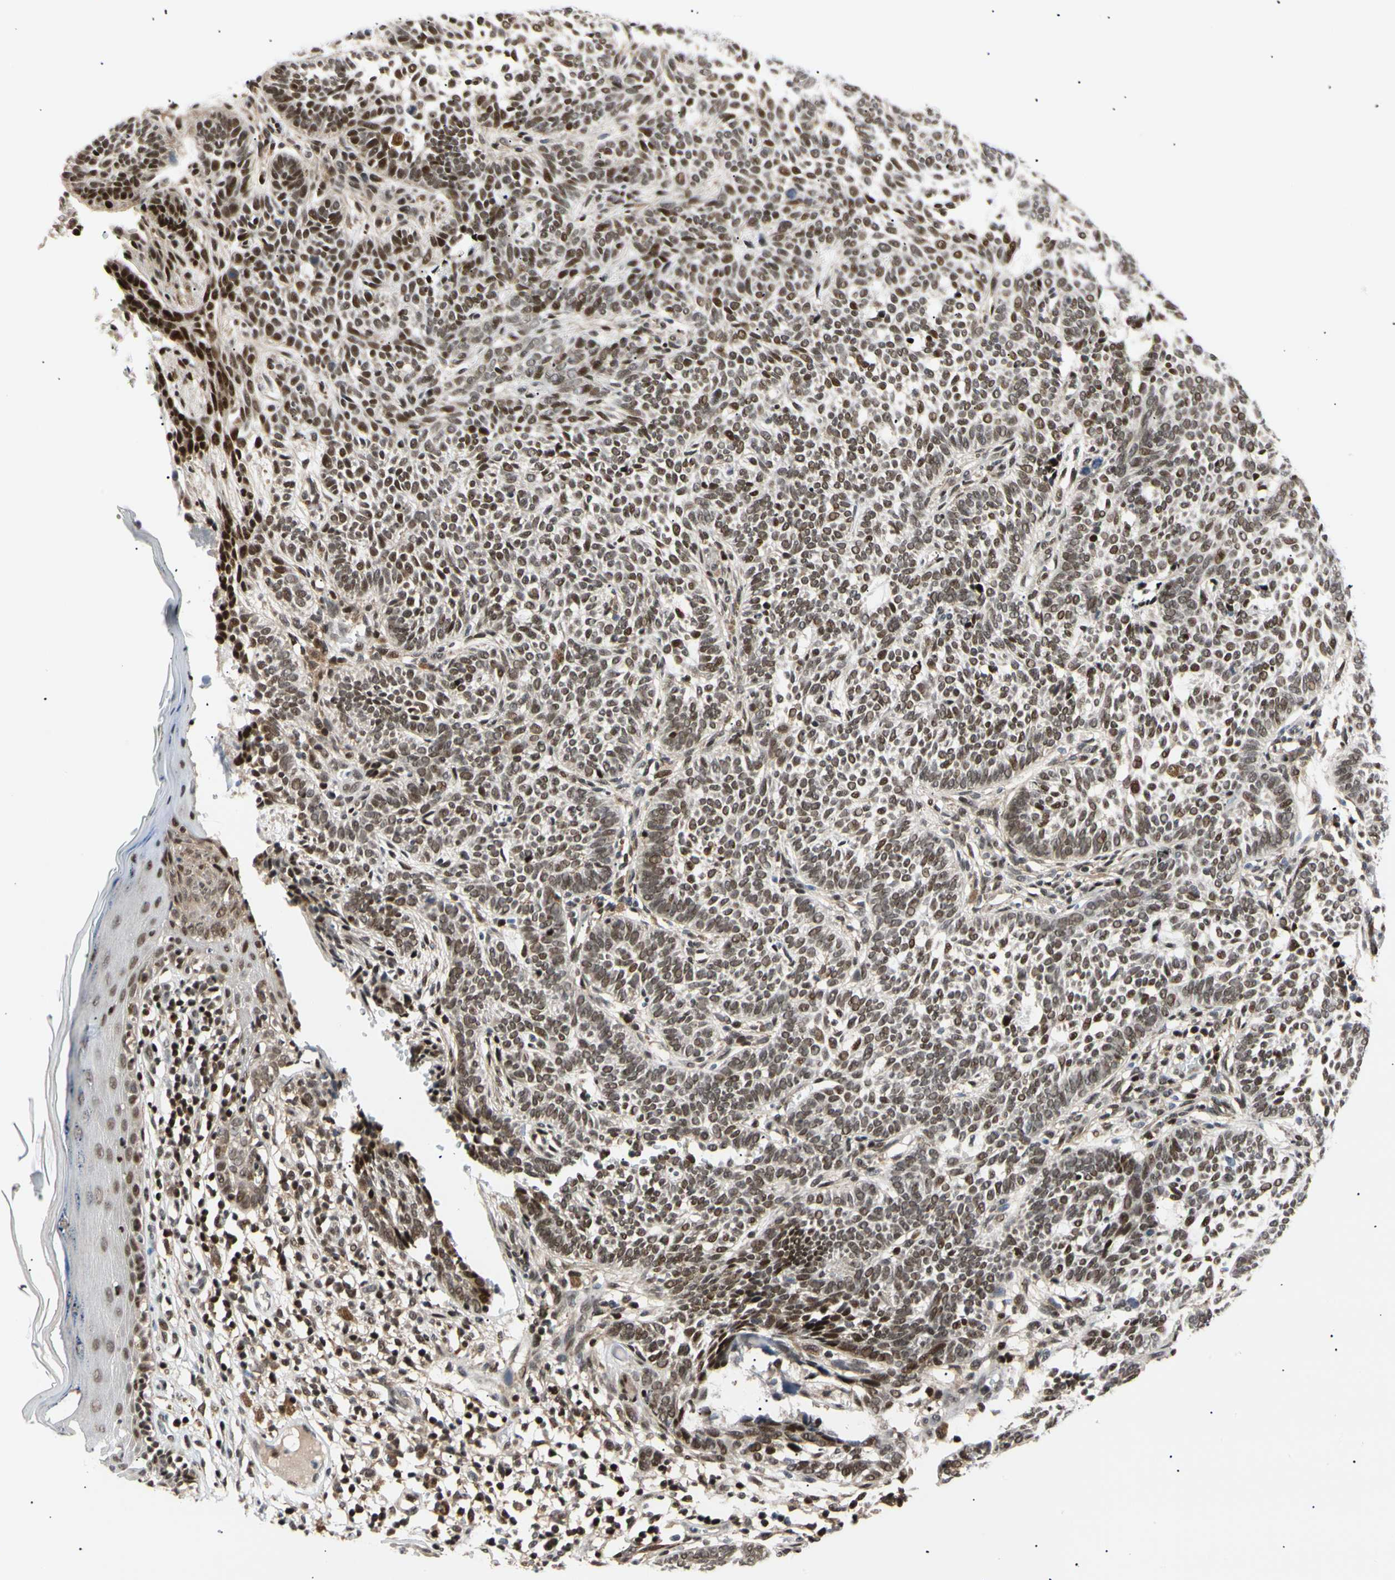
{"staining": {"intensity": "strong", "quantity": ">75%", "location": "nuclear"}, "tissue": "skin cancer", "cell_type": "Tumor cells", "image_type": "cancer", "snomed": [{"axis": "morphology", "description": "Normal tissue, NOS"}, {"axis": "morphology", "description": "Basal cell carcinoma"}, {"axis": "topography", "description": "Skin"}], "caption": "Basal cell carcinoma (skin) stained with a protein marker displays strong staining in tumor cells.", "gene": "E2F1", "patient": {"sex": "male", "age": 87}}